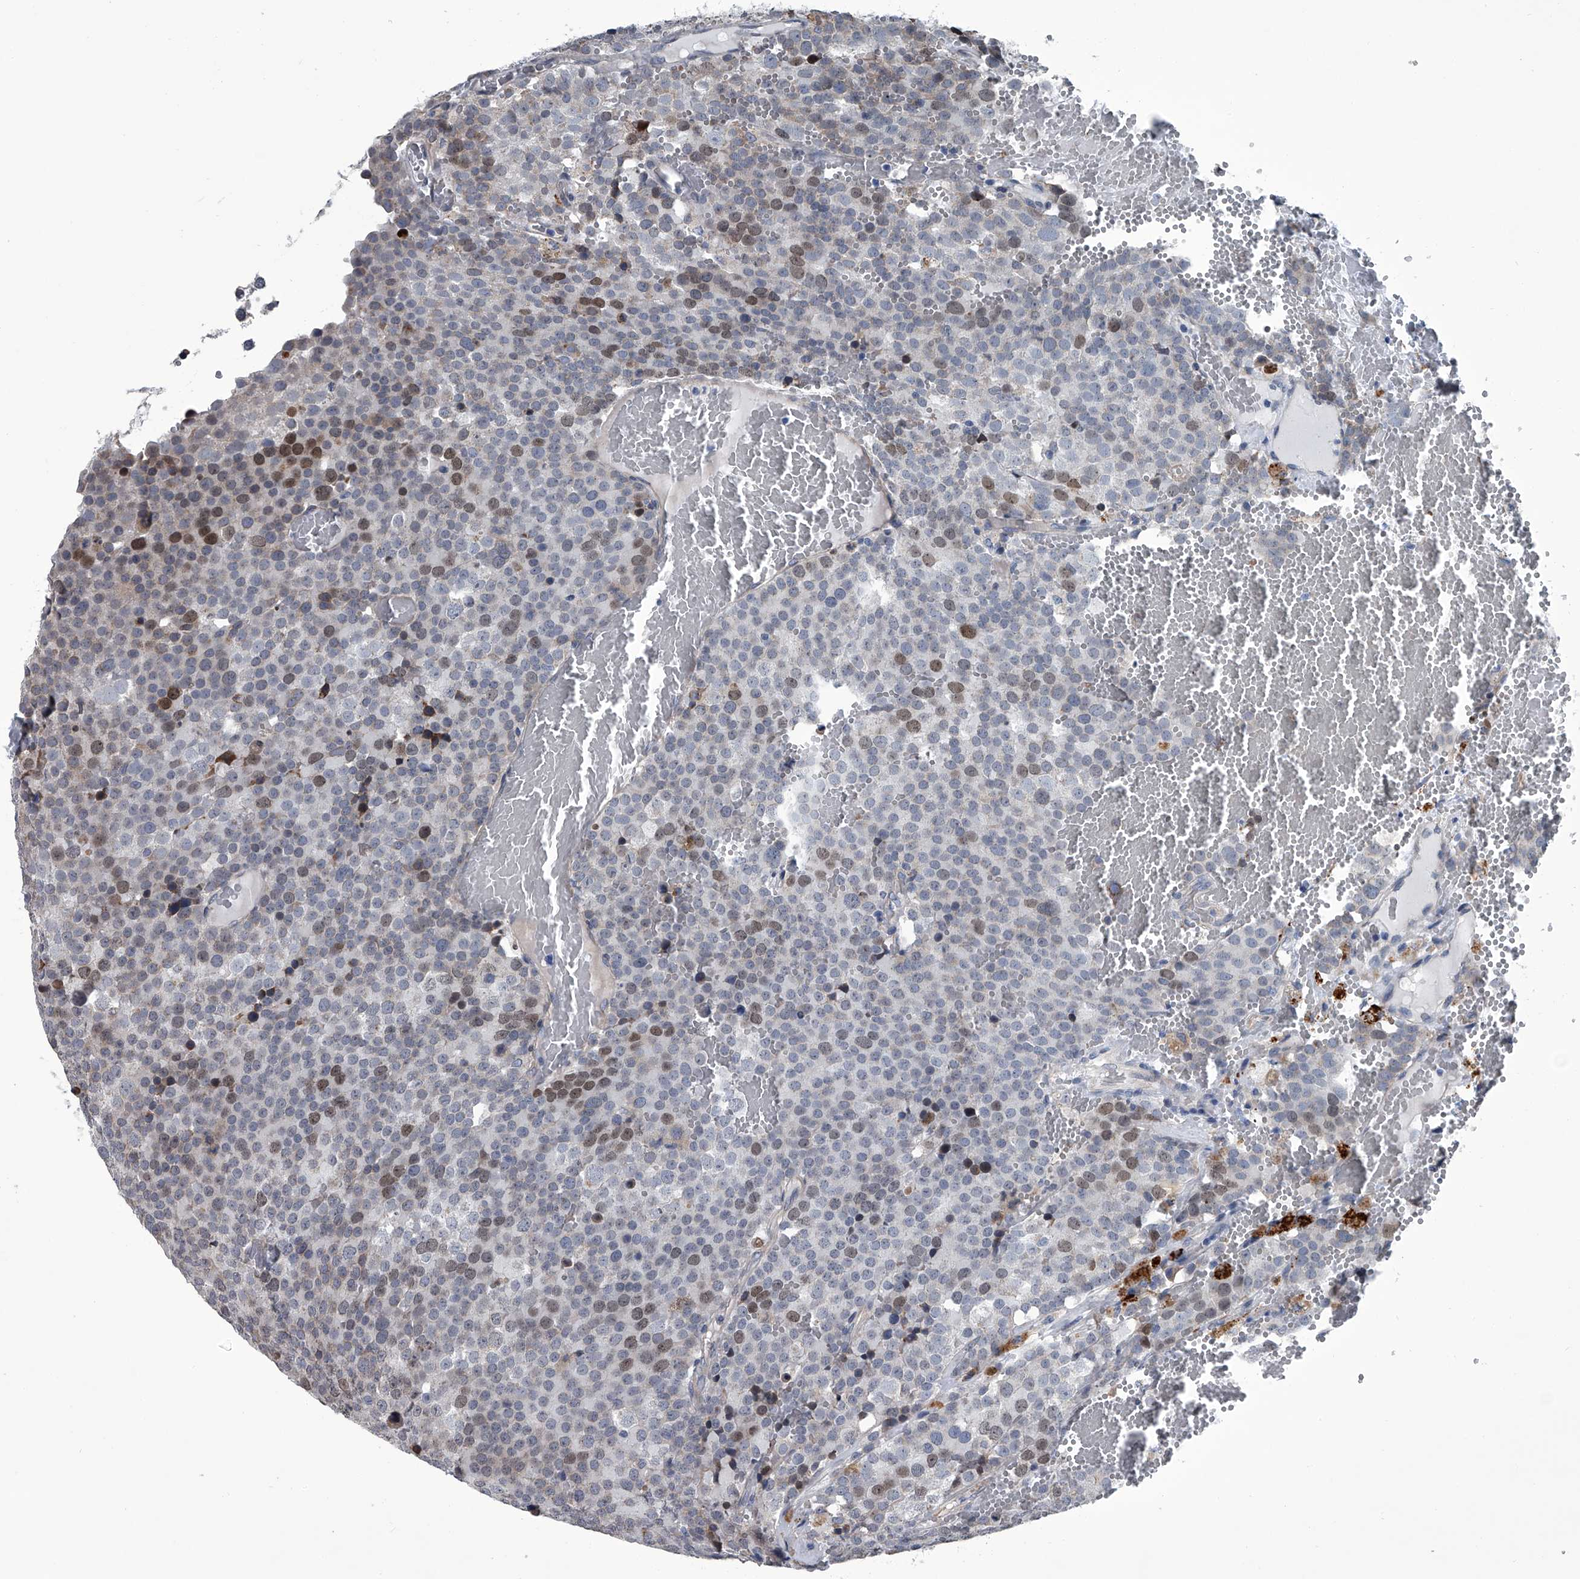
{"staining": {"intensity": "moderate", "quantity": "<25%", "location": "nuclear"}, "tissue": "testis cancer", "cell_type": "Tumor cells", "image_type": "cancer", "snomed": [{"axis": "morphology", "description": "Seminoma, NOS"}, {"axis": "topography", "description": "Testis"}], "caption": "Brown immunohistochemical staining in testis cancer reveals moderate nuclear expression in approximately <25% of tumor cells.", "gene": "ABCG1", "patient": {"sex": "male", "age": 71}}